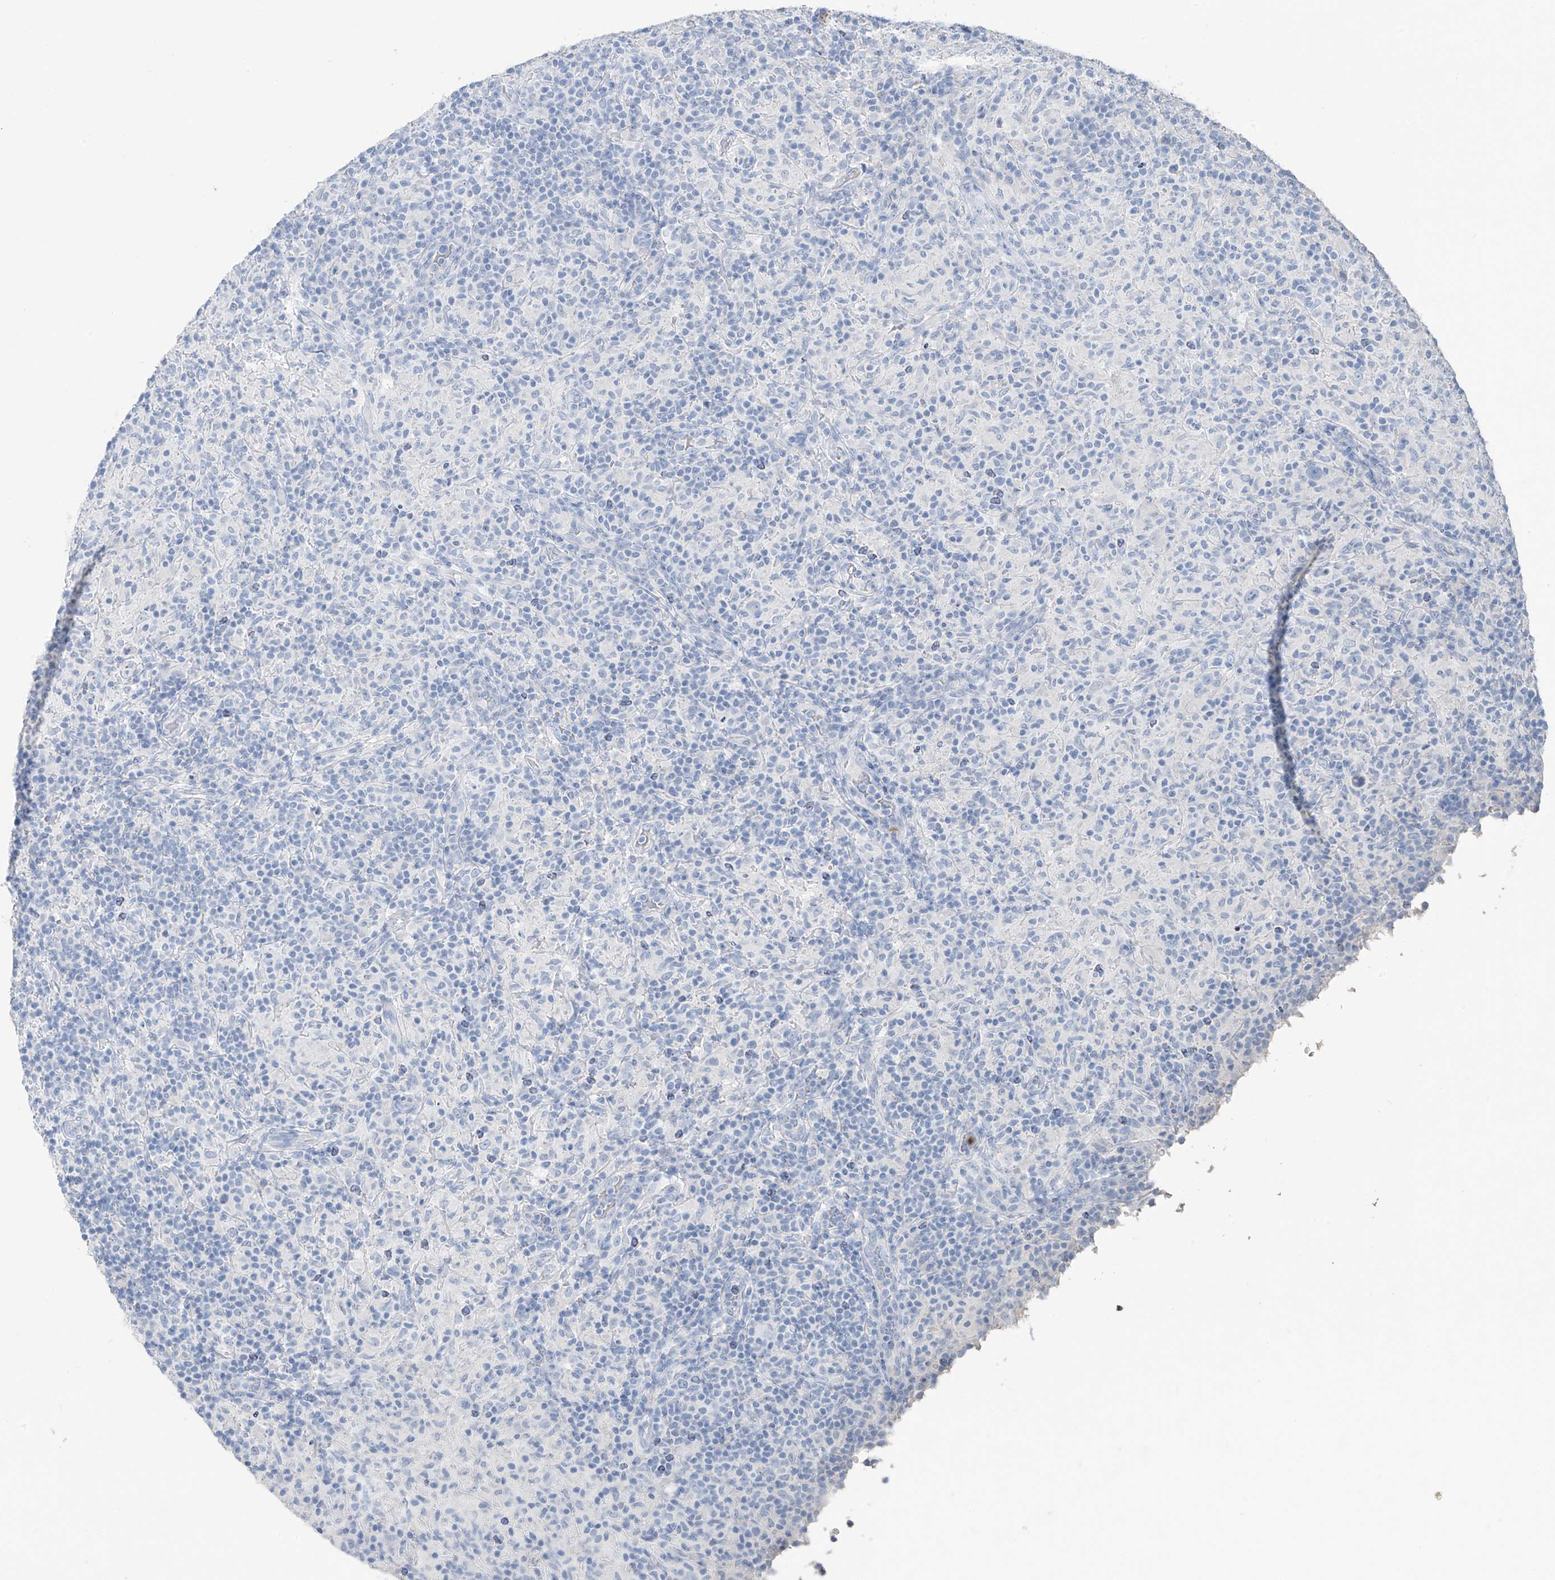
{"staining": {"intensity": "negative", "quantity": "none", "location": "none"}, "tissue": "lymphoma", "cell_type": "Tumor cells", "image_type": "cancer", "snomed": [{"axis": "morphology", "description": "Hodgkin's disease, NOS"}, {"axis": "topography", "description": "Lymph node"}], "caption": "Tumor cells show no significant expression in Hodgkin's disease. (DAB (3,3'-diaminobenzidine) IHC with hematoxylin counter stain).", "gene": "PAFAH1B3", "patient": {"sex": "male", "age": 70}}